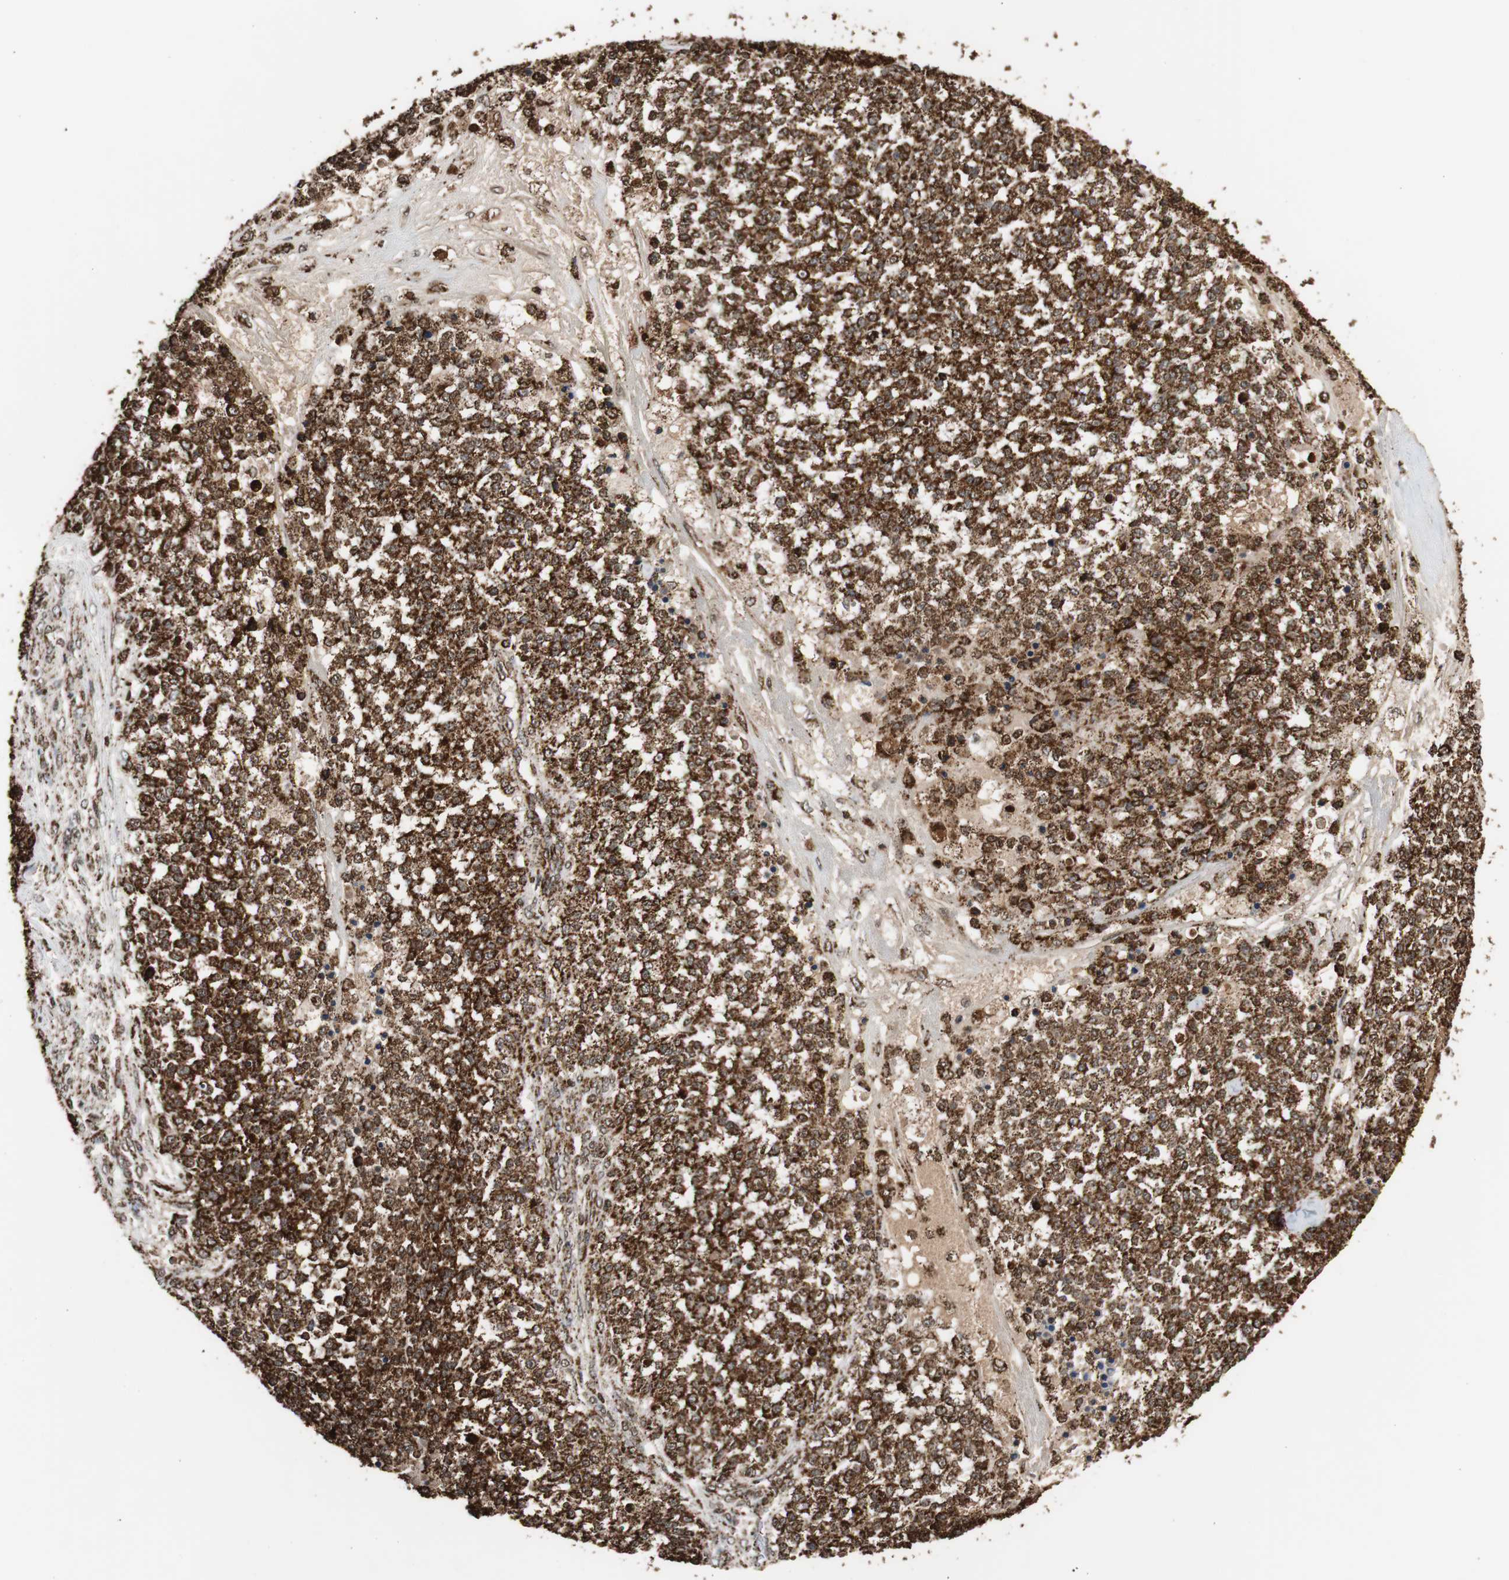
{"staining": {"intensity": "strong", "quantity": ">75%", "location": "cytoplasmic/membranous"}, "tissue": "testis cancer", "cell_type": "Tumor cells", "image_type": "cancer", "snomed": [{"axis": "morphology", "description": "Seminoma, NOS"}, {"axis": "topography", "description": "Testis"}], "caption": "The immunohistochemical stain highlights strong cytoplasmic/membranous staining in tumor cells of testis cancer tissue. (Brightfield microscopy of DAB IHC at high magnification).", "gene": "HSPA9", "patient": {"sex": "male", "age": 59}}